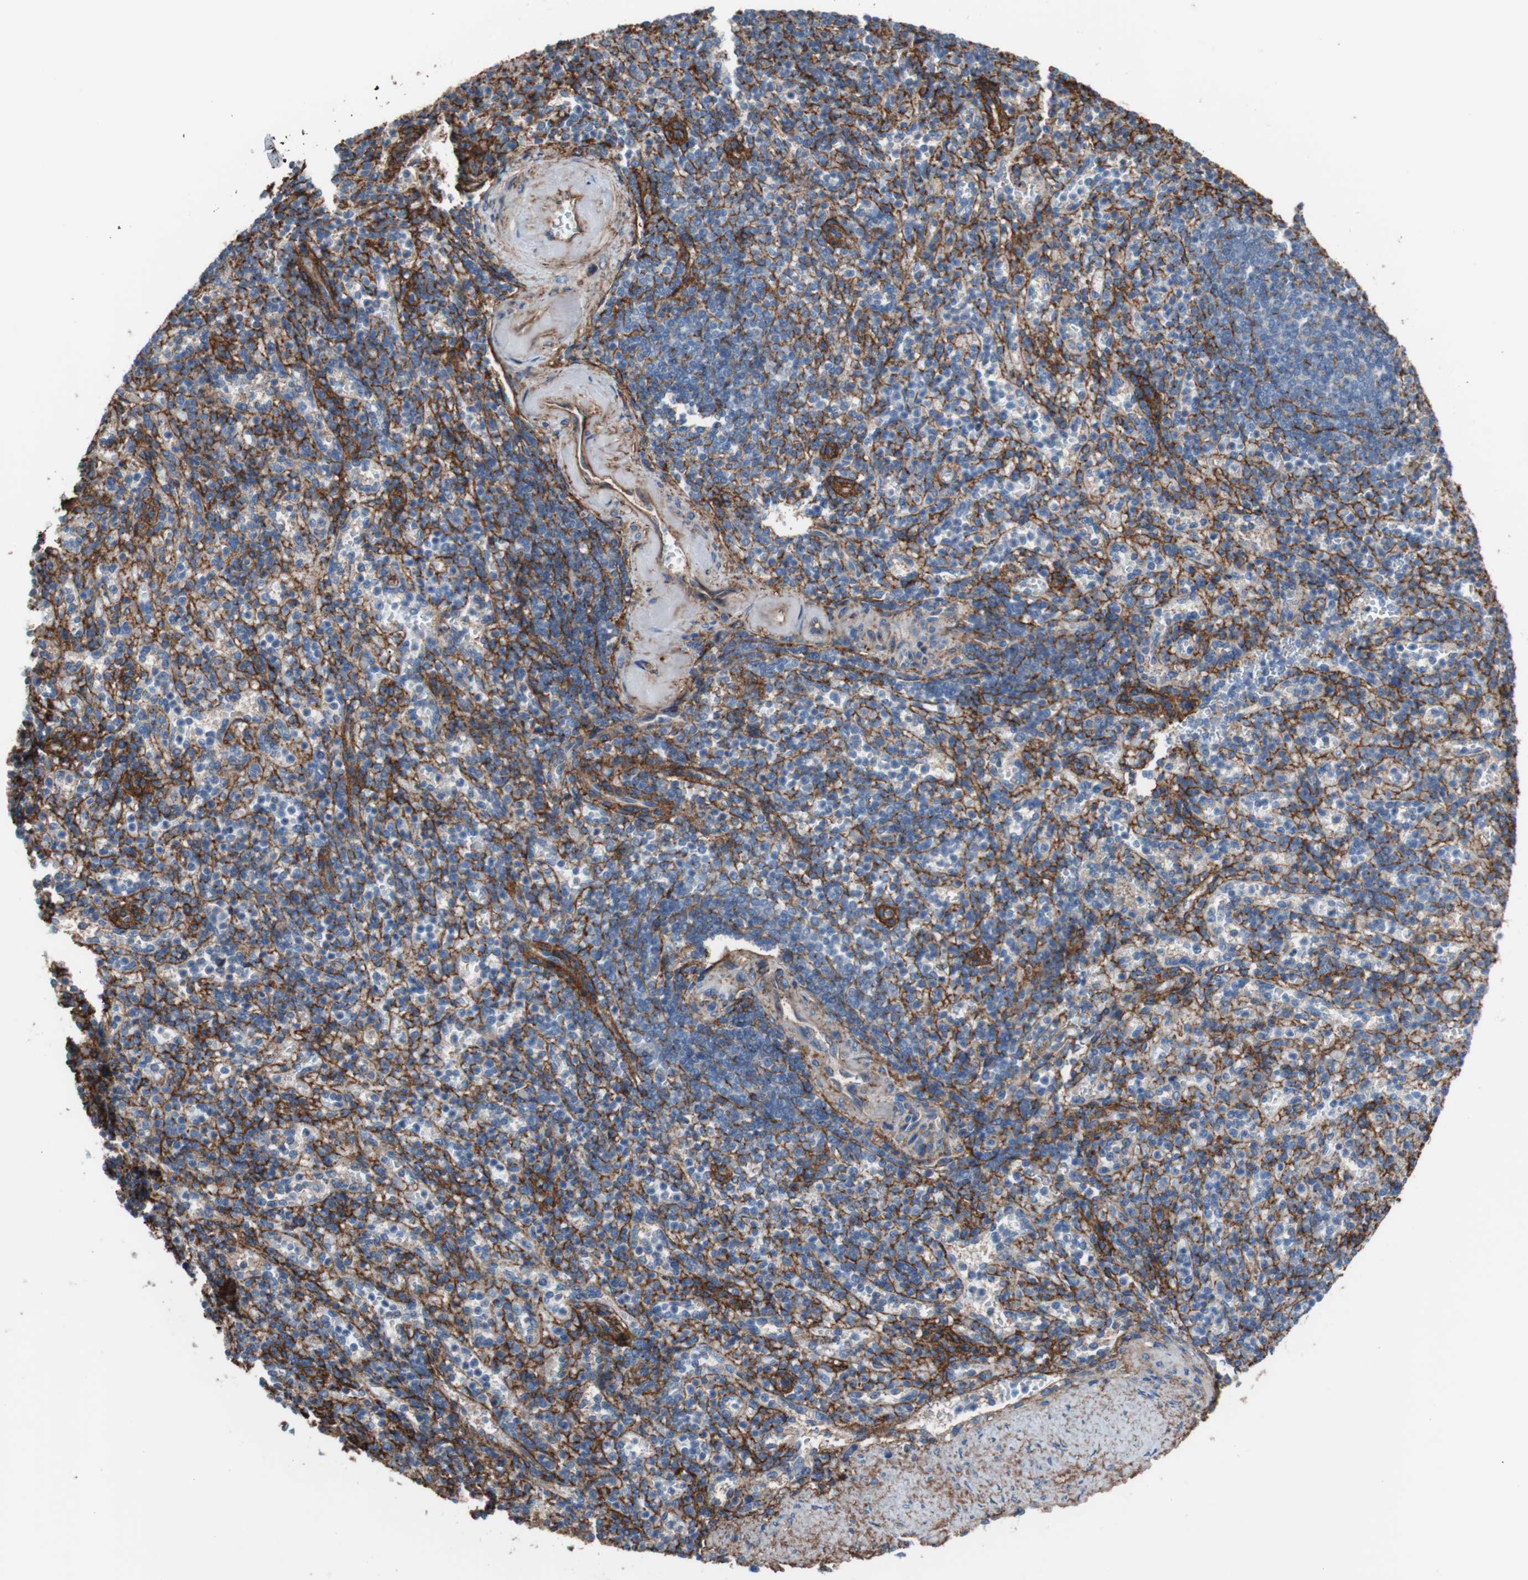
{"staining": {"intensity": "negative", "quantity": "none", "location": "none"}, "tissue": "spleen", "cell_type": "Cells in red pulp", "image_type": "normal", "snomed": [{"axis": "morphology", "description": "Normal tissue, NOS"}, {"axis": "topography", "description": "Spleen"}], "caption": "DAB immunohistochemical staining of benign spleen displays no significant expression in cells in red pulp.", "gene": "CD81", "patient": {"sex": "female", "age": 74}}